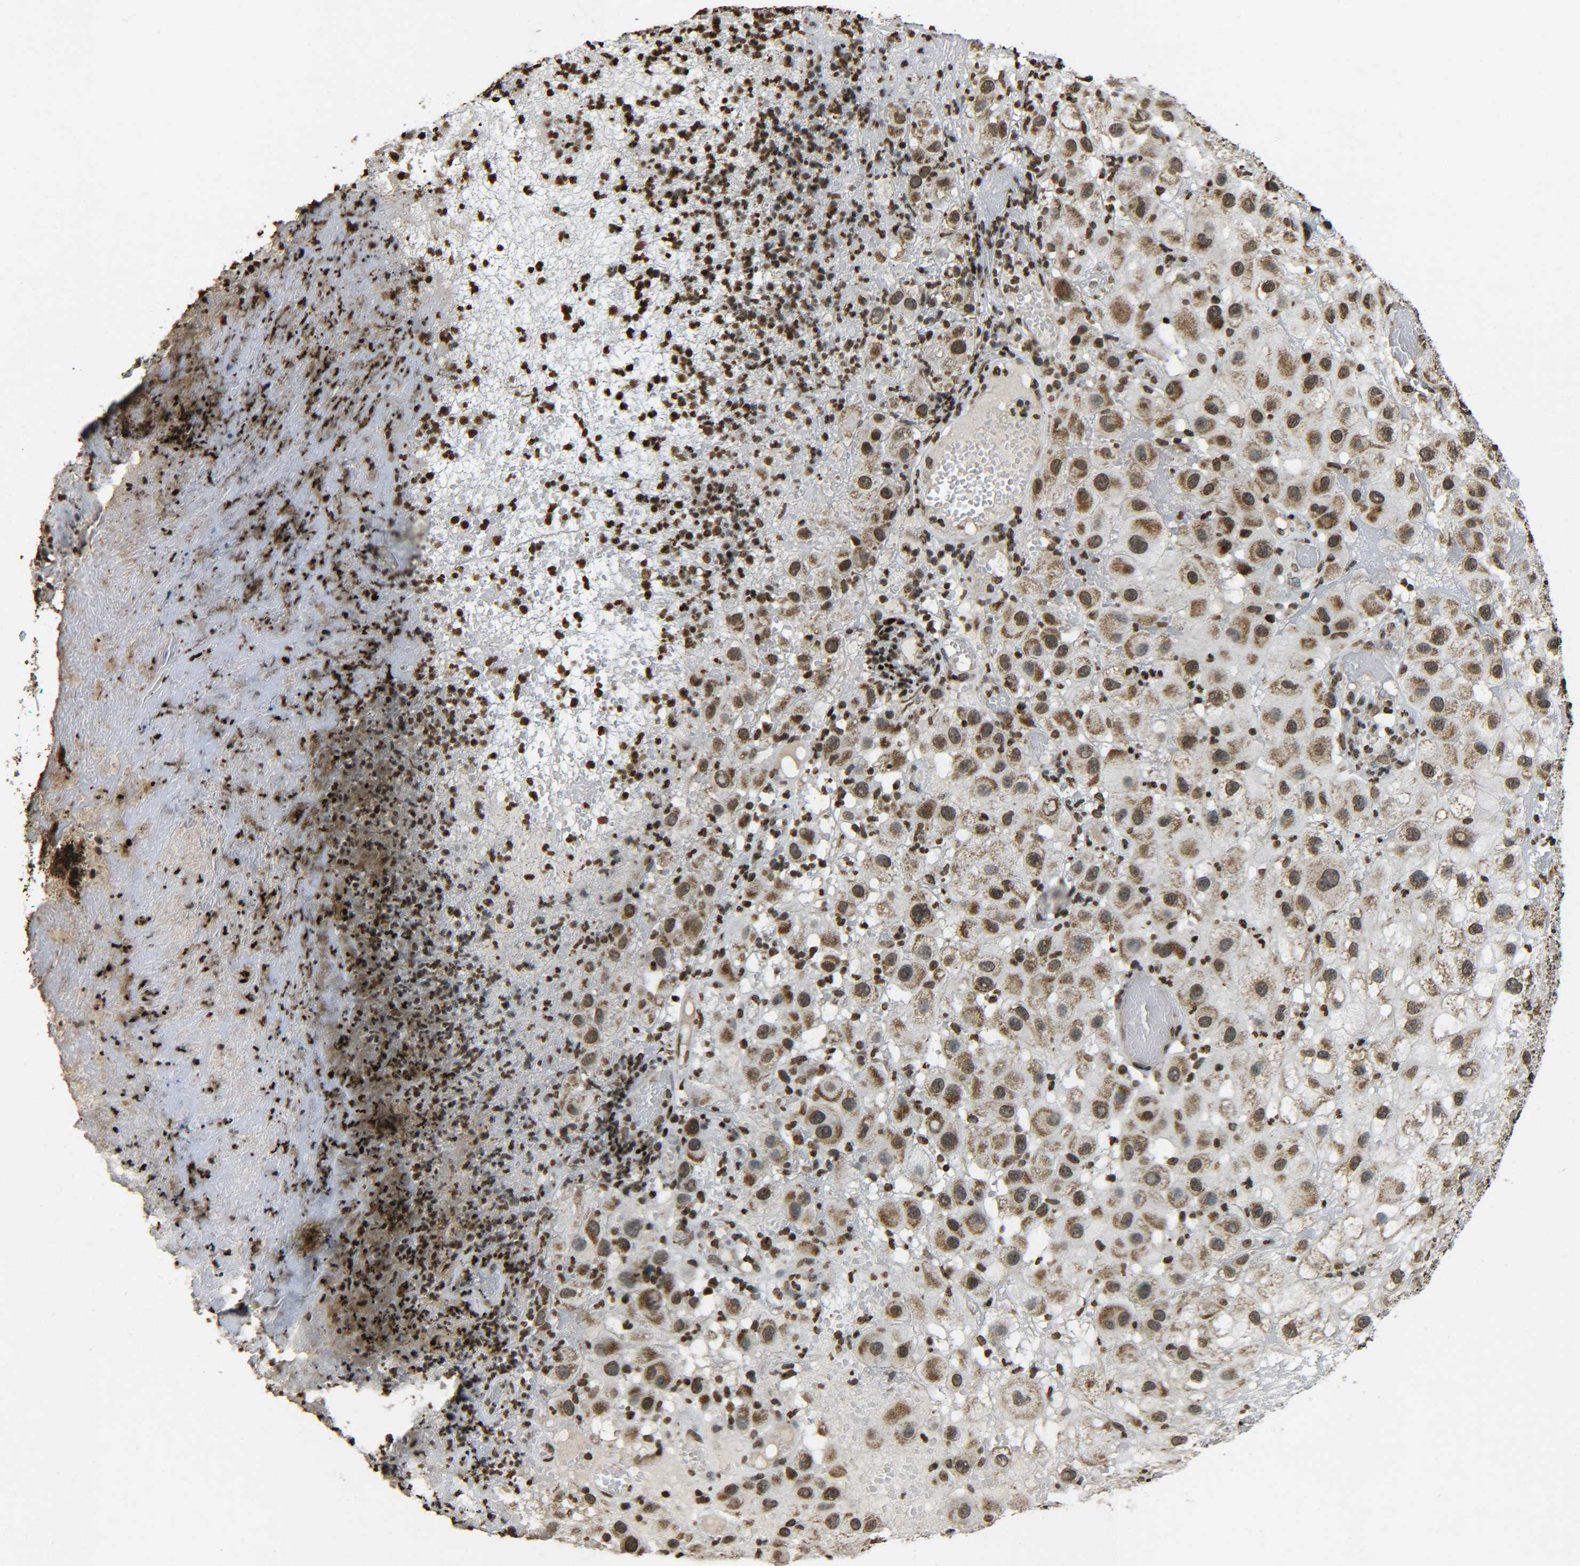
{"staining": {"intensity": "moderate", "quantity": ">75%", "location": "cytoplasmic/membranous,nuclear"}, "tissue": "melanoma", "cell_type": "Tumor cells", "image_type": "cancer", "snomed": [{"axis": "morphology", "description": "Malignant melanoma, NOS"}, {"axis": "topography", "description": "Skin"}], "caption": "An image of malignant melanoma stained for a protein displays moderate cytoplasmic/membranous and nuclear brown staining in tumor cells.", "gene": "NEUROG2", "patient": {"sex": "female", "age": 81}}